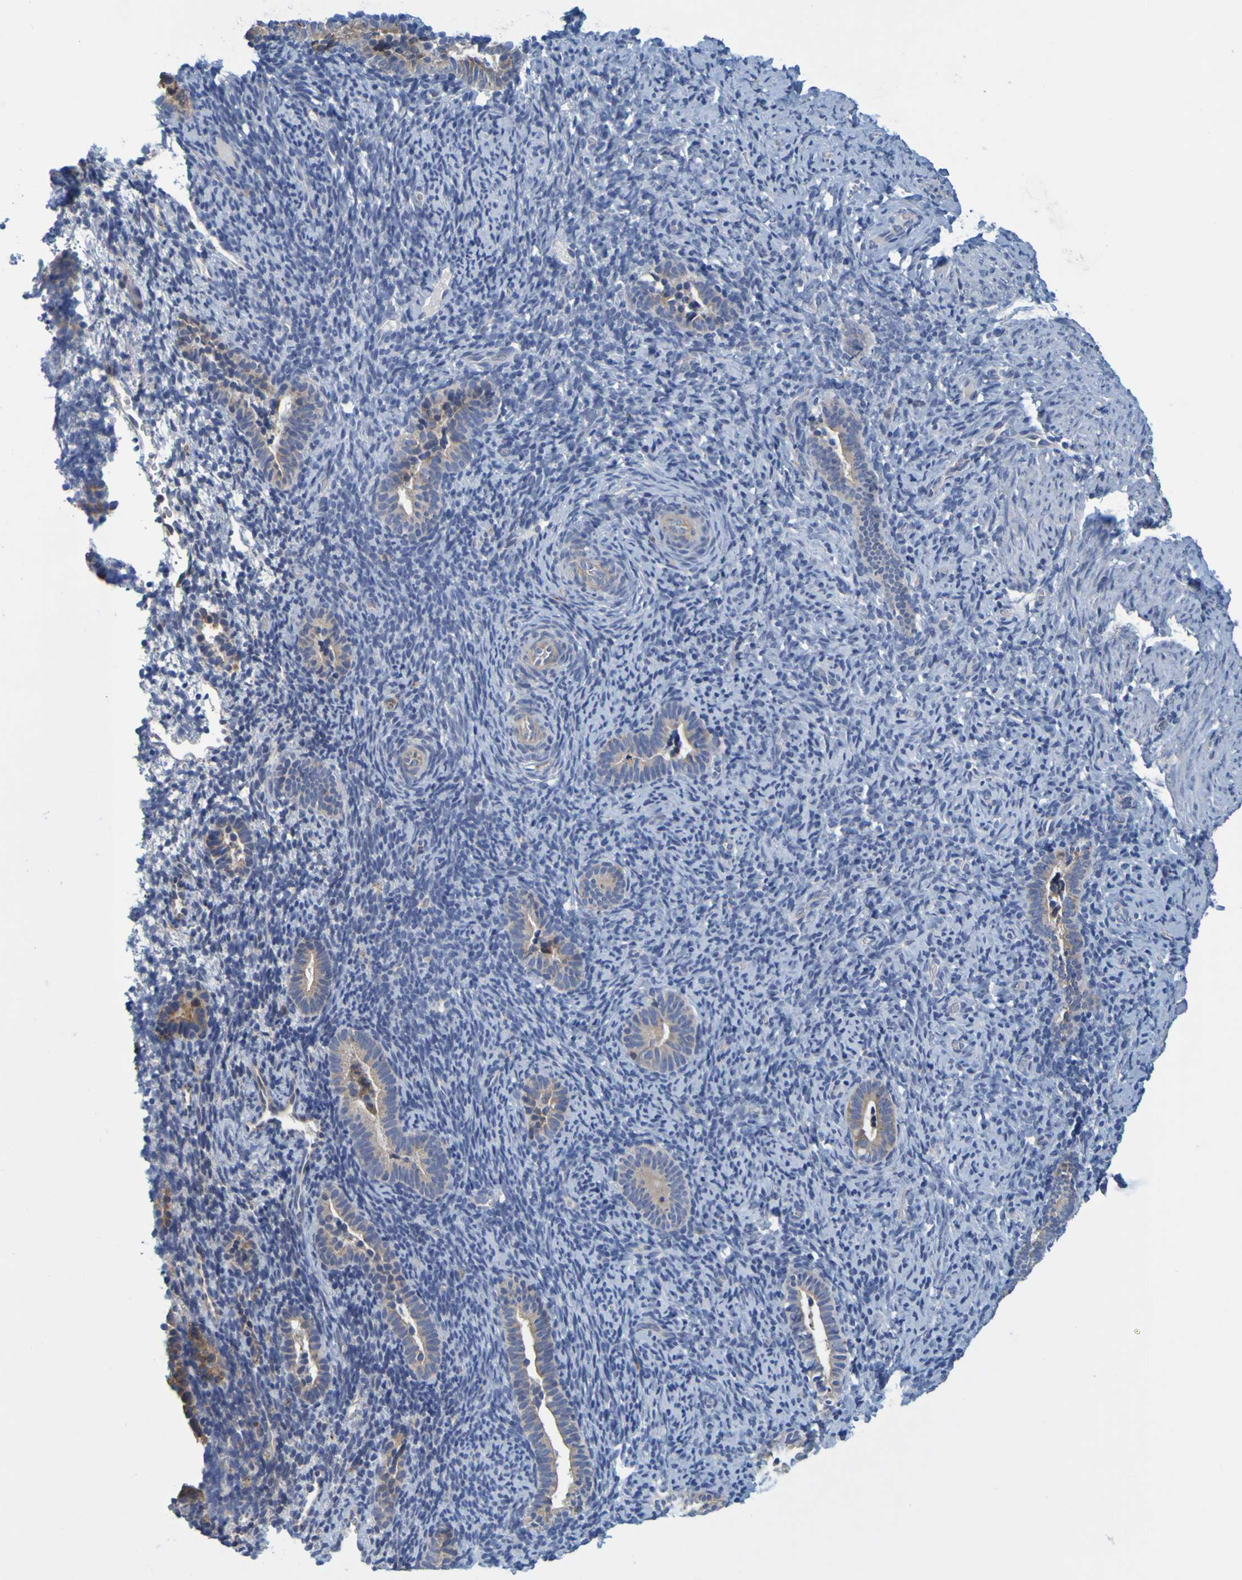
{"staining": {"intensity": "negative", "quantity": "none", "location": "none"}, "tissue": "endometrium", "cell_type": "Cells in endometrial stroma", "image_type": "normal", "snomed": [{"axis": "morphology", "description": "Normal tissue, NOS"}, {"axis": "topography", "description": "Endometrium"}], "caption": "This is an immunohistochemistry histopathology image of normal human endometrium. There is no positivity in cells in endometrial stroma.", "gene": "SIL1", "patient": {"sex": "female", "age": 51}}